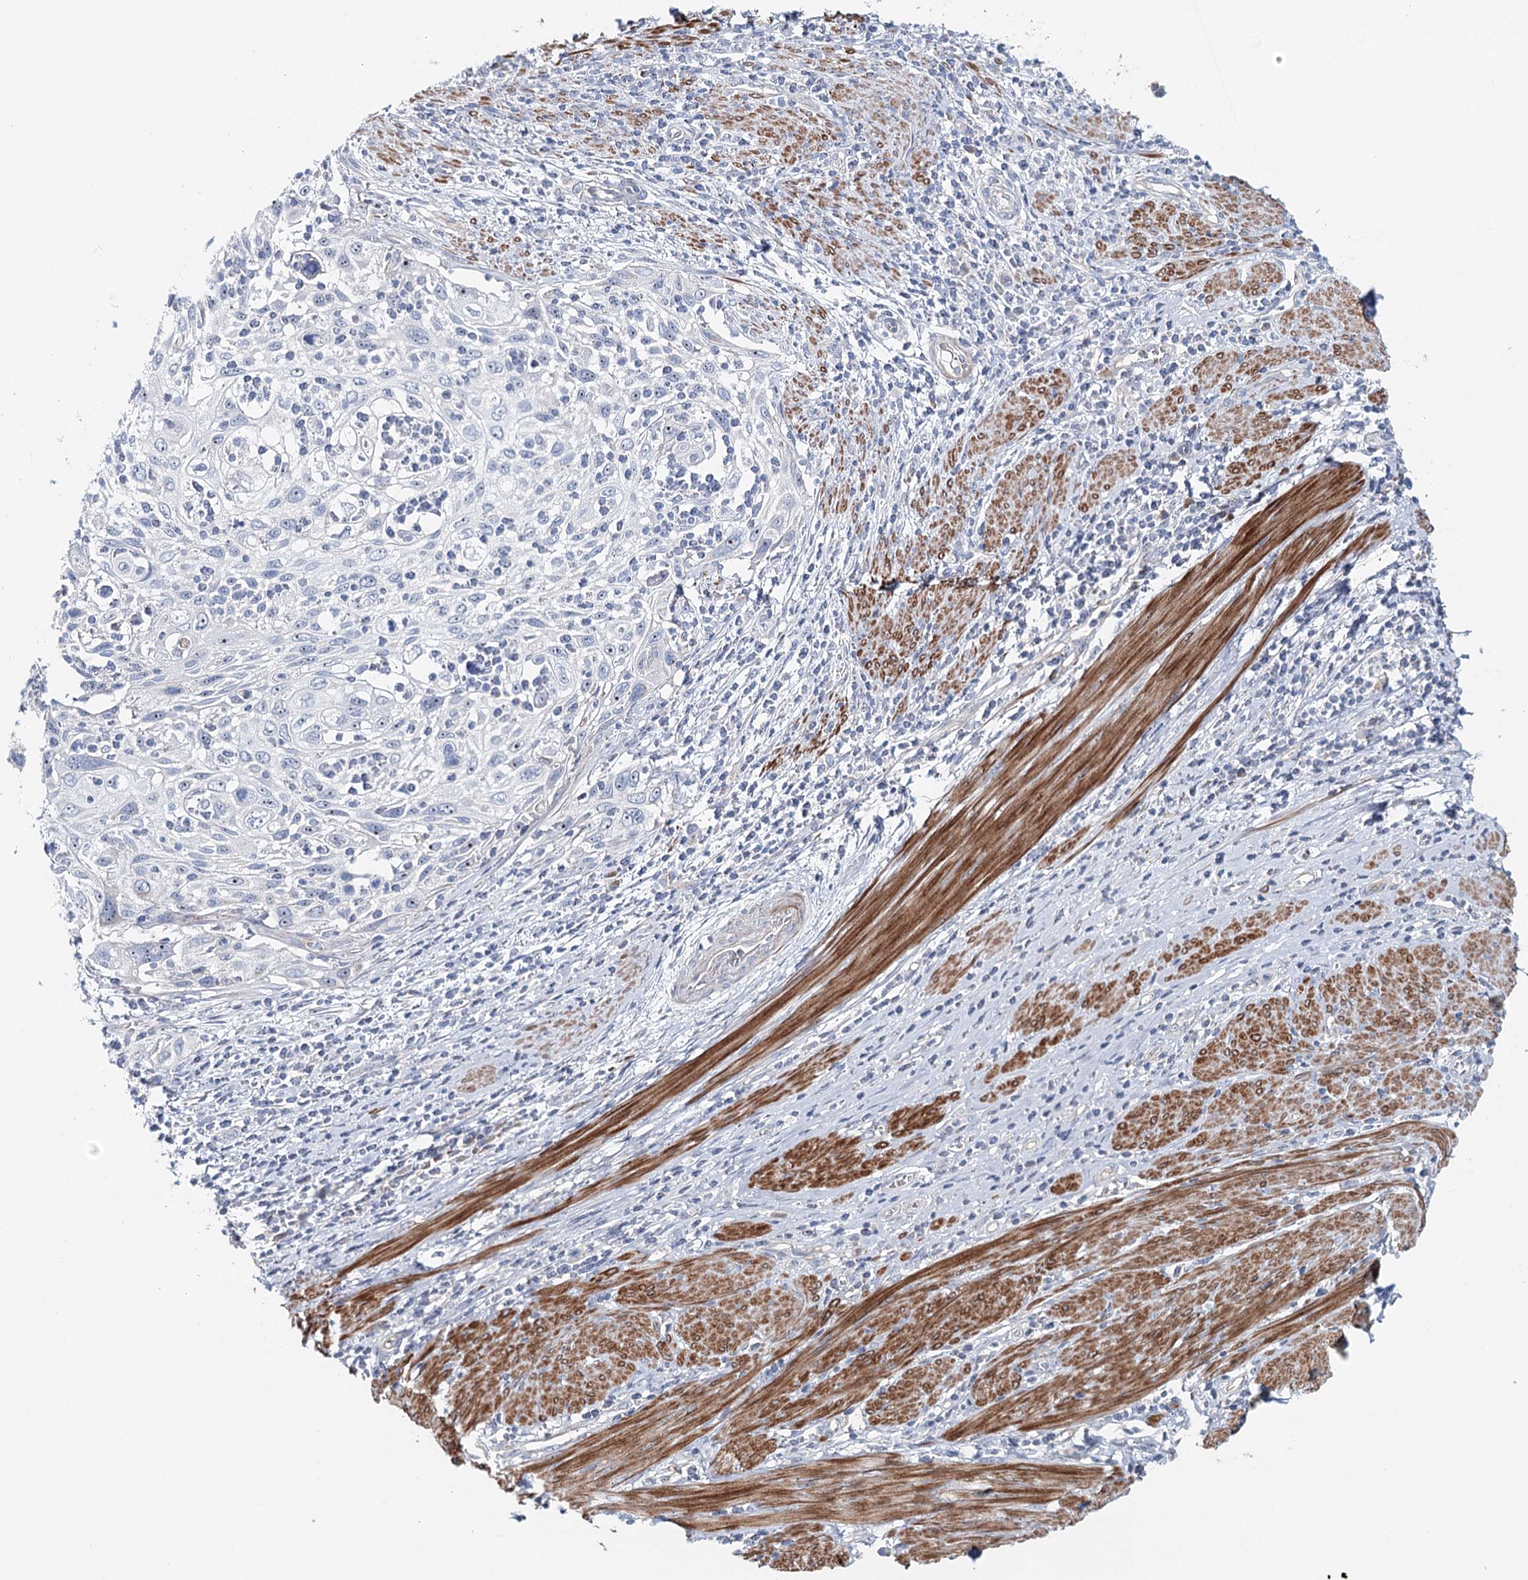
{"staining": {"intensity": "negative", "quantity": "none", "location": "none"}, "tissue": "cervical cancer", "cell_type": "Tumor cells", "image_type": "cancer", "snomed": [{"axis": "morphology", "description": "Squamous cell carcinoma, NOS"}, {"axis": "topography", "description": "Cervix"}], "caption": "Tumor cells show no significant staining in cervical cancer (squamous cell carcinoma).", "gene": "RBM43", "patient": {"sex": "female", "age": 70}}